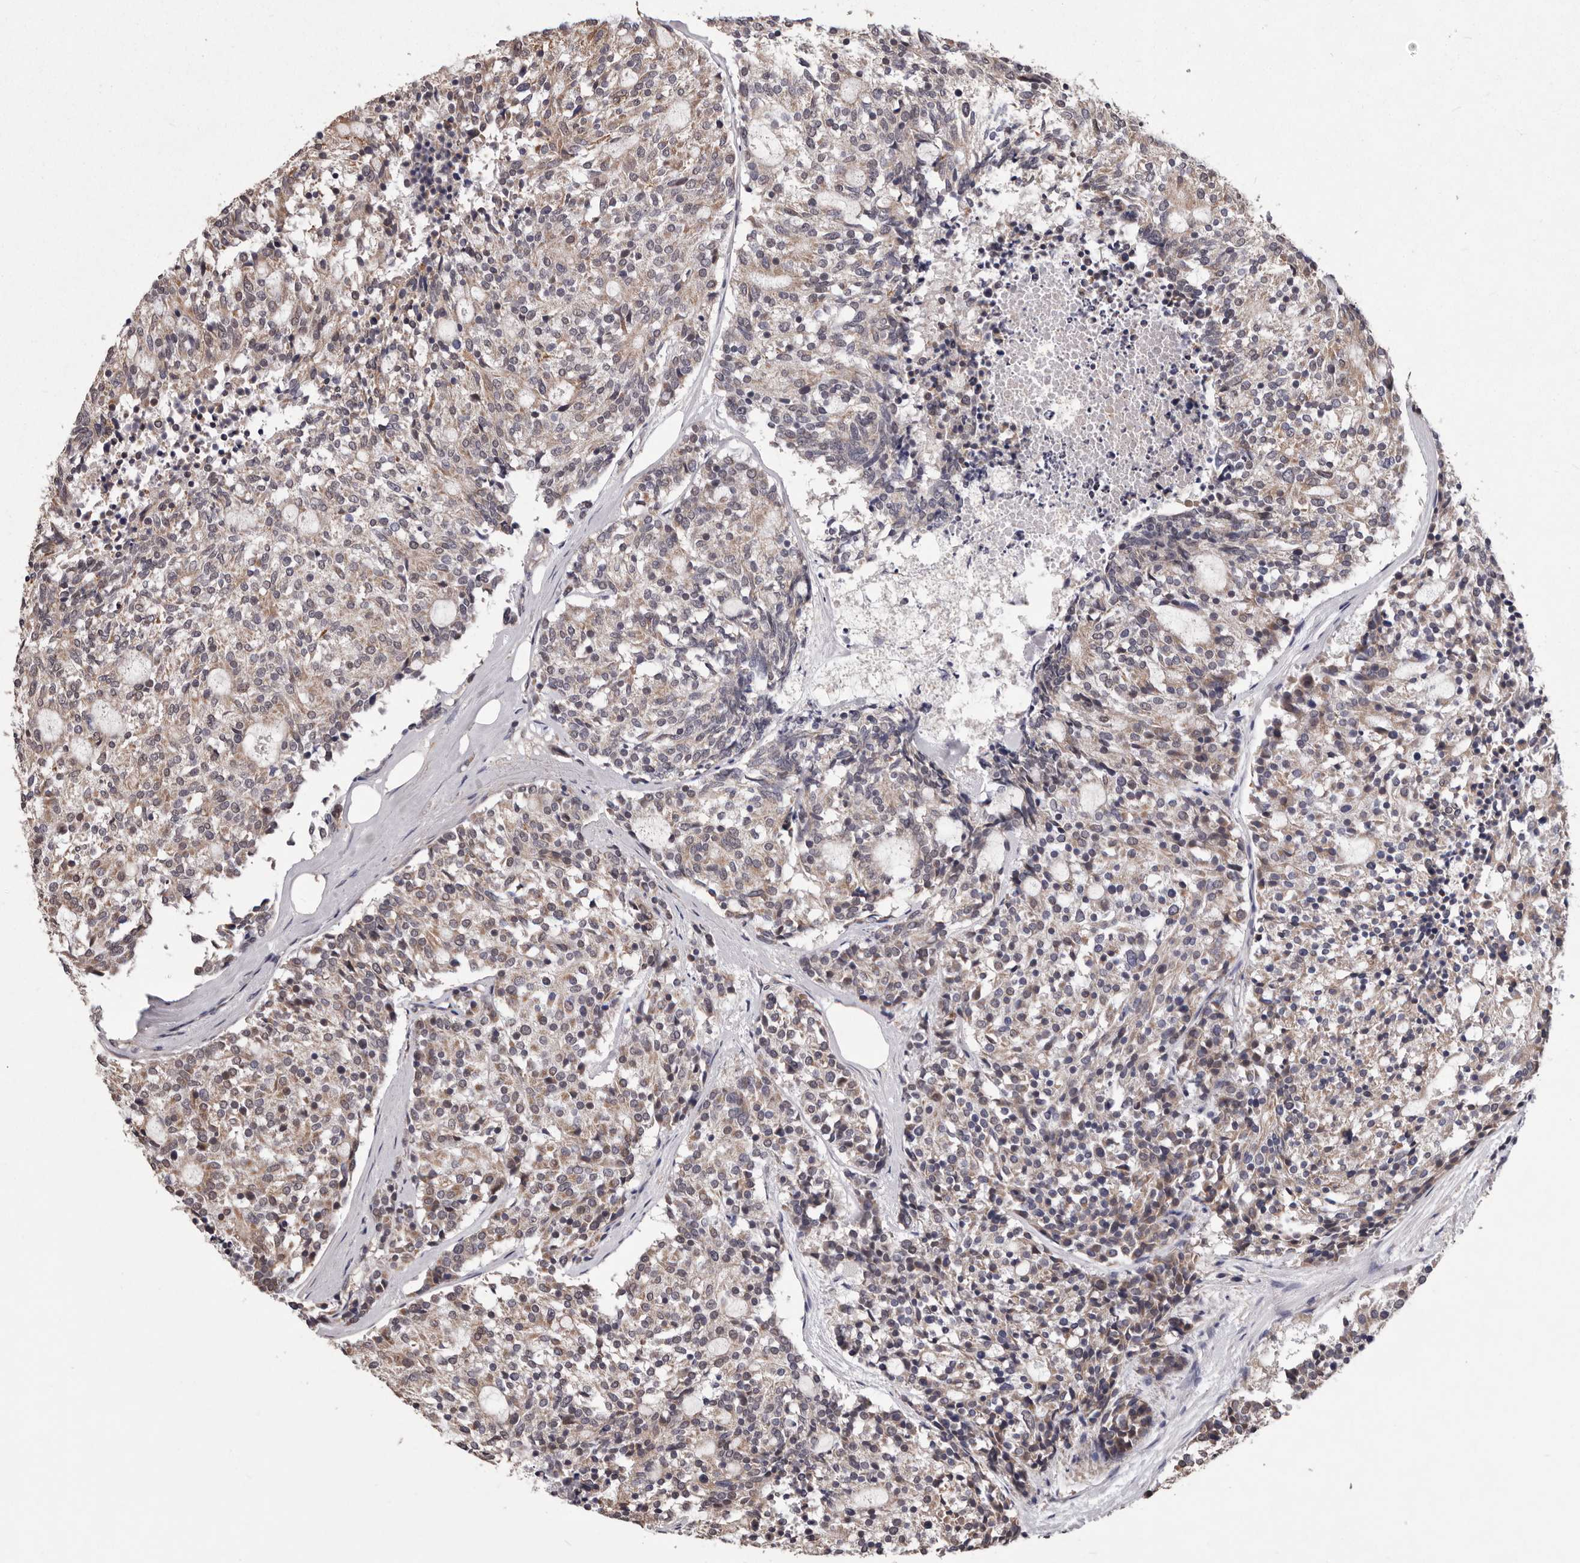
{"staining": {"intensity": "weak", "quantity": "25%-75%", "location": "cytoplasmic/membranous"}, "tissue": "carcinoid", "cell_type": "Tumor cells", "image_type": "cancer", "snomed": [{"axis": "morphology", "description": "Carcinoid, malignant, NOS"}, {"axis": "topography", "description": "Pancreas"}], "caption": "Carcinoid stained with a protein marker reveals weak staining in tumor cells.", "gene": "CELF3", "patient": {"sex": "female", "age": 54}}